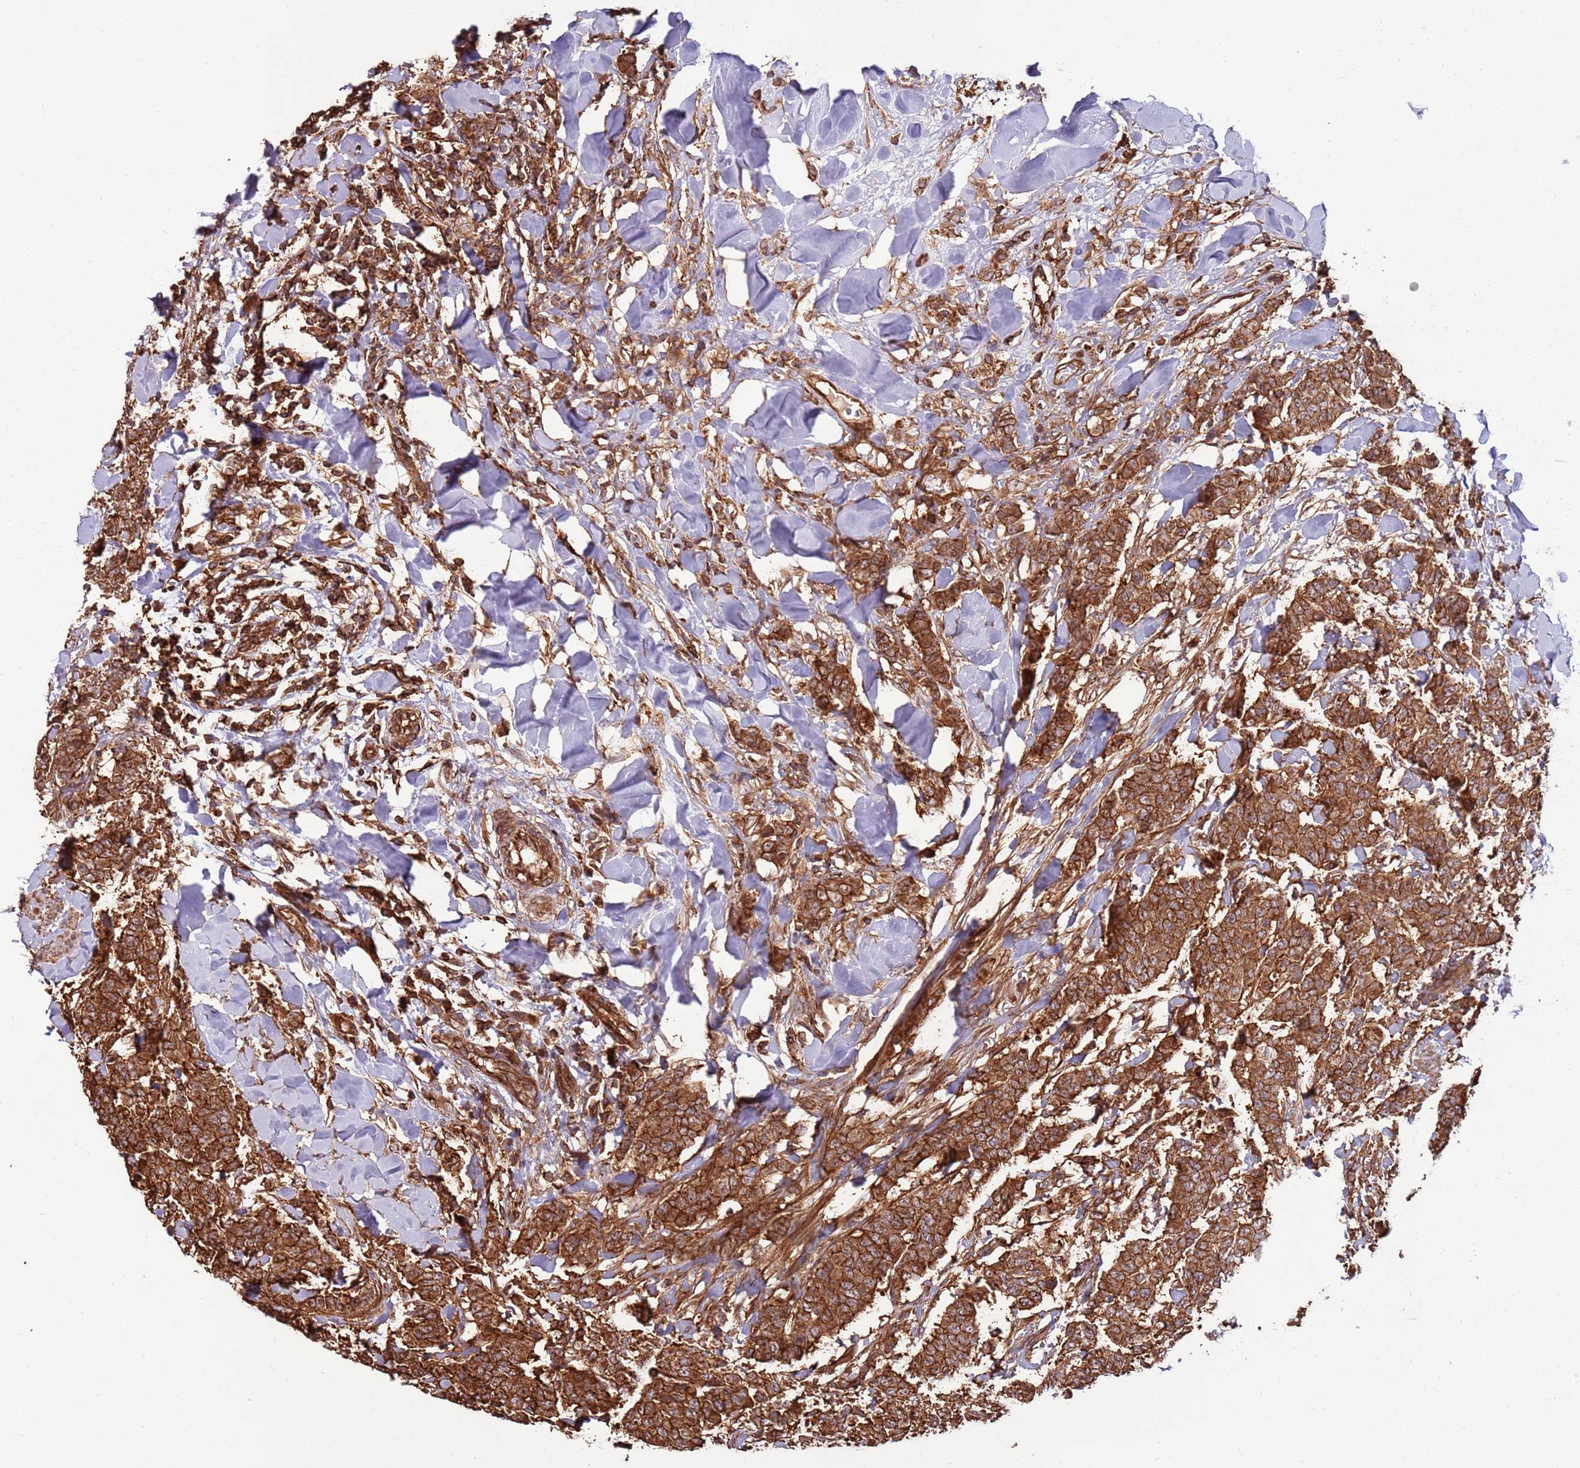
{"staining": {"intensity": "strong", "quantity": ">75%", "location": "cytoplasmic/membranous"}, "tissue": "breast cancer", "cell_type": "Tumor cells", "image_type": "cancer", "snomed": [{"axis": "morphology", "description": "Duct carcinoma"}, {"axis": "topography", "description": "Breast"}], "caption": "There is high levels of strong cytoplasmic/membranous expression in tumor cells of breast cancer (infiltrating ductal carcinoma), as demonstrated by immunohistochemical staining (brown color).", "gene": "ACVR2A", "patient": {"sex": "female", "age": 40}}